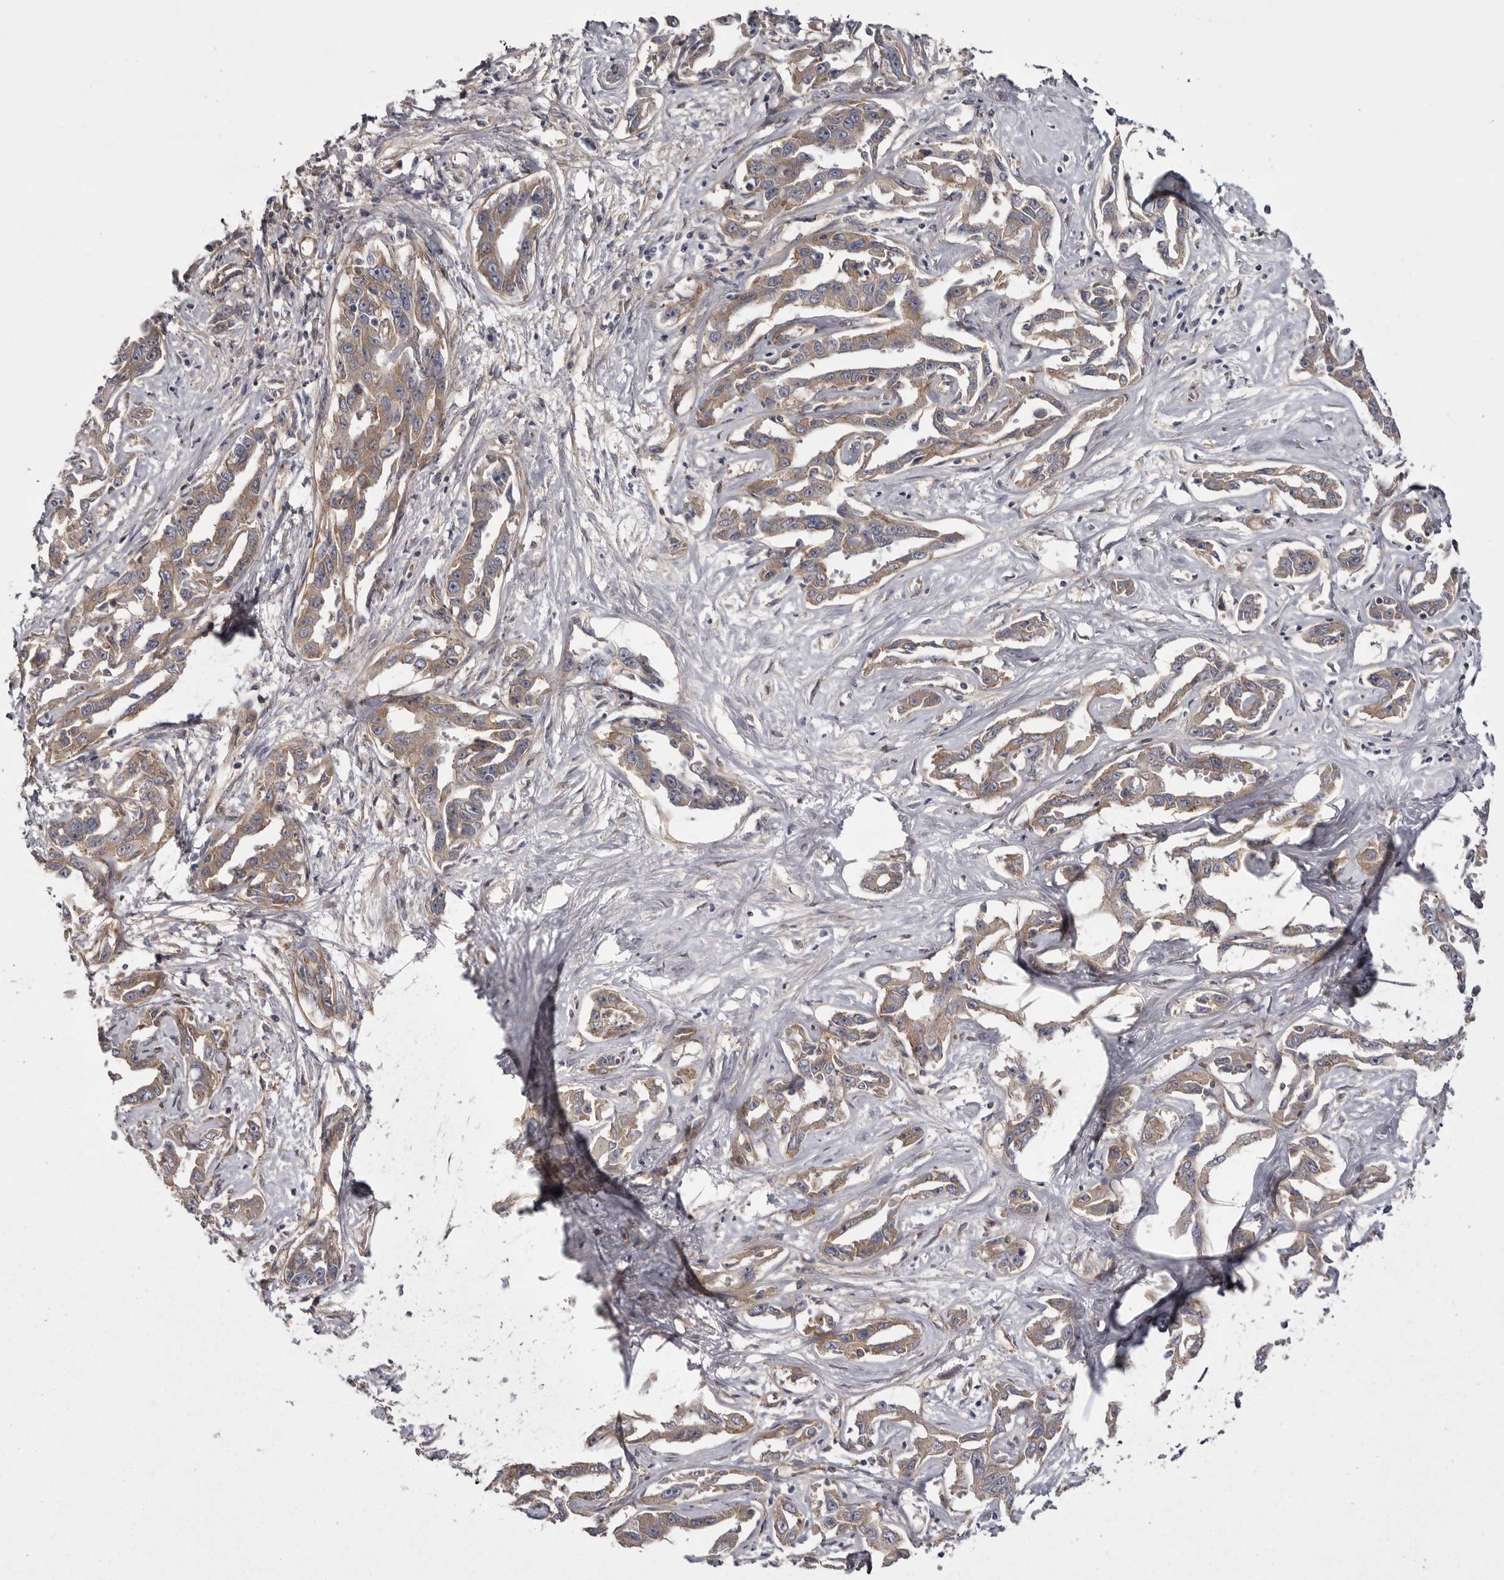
{"staining": {"intensity": "moderate", "quantity": ">75%", "location": "cytoplasmic/membranous"}, "tissue": "liver cancer", "cell_type": "Tumor cells", "image_type": "cancer", "snomed": [{"axis": "morphology", "description": "Cholangiocarcinoma"}, {"axis": "topography", "description": "Liver"}], "caption": "Human liver cancer (cholangiocarcinoma) stained with a protein marker reveals moderate staining in tumor cells.", "gene": "OSBPL9", "patient": {"sex": "male", "age": 59}}